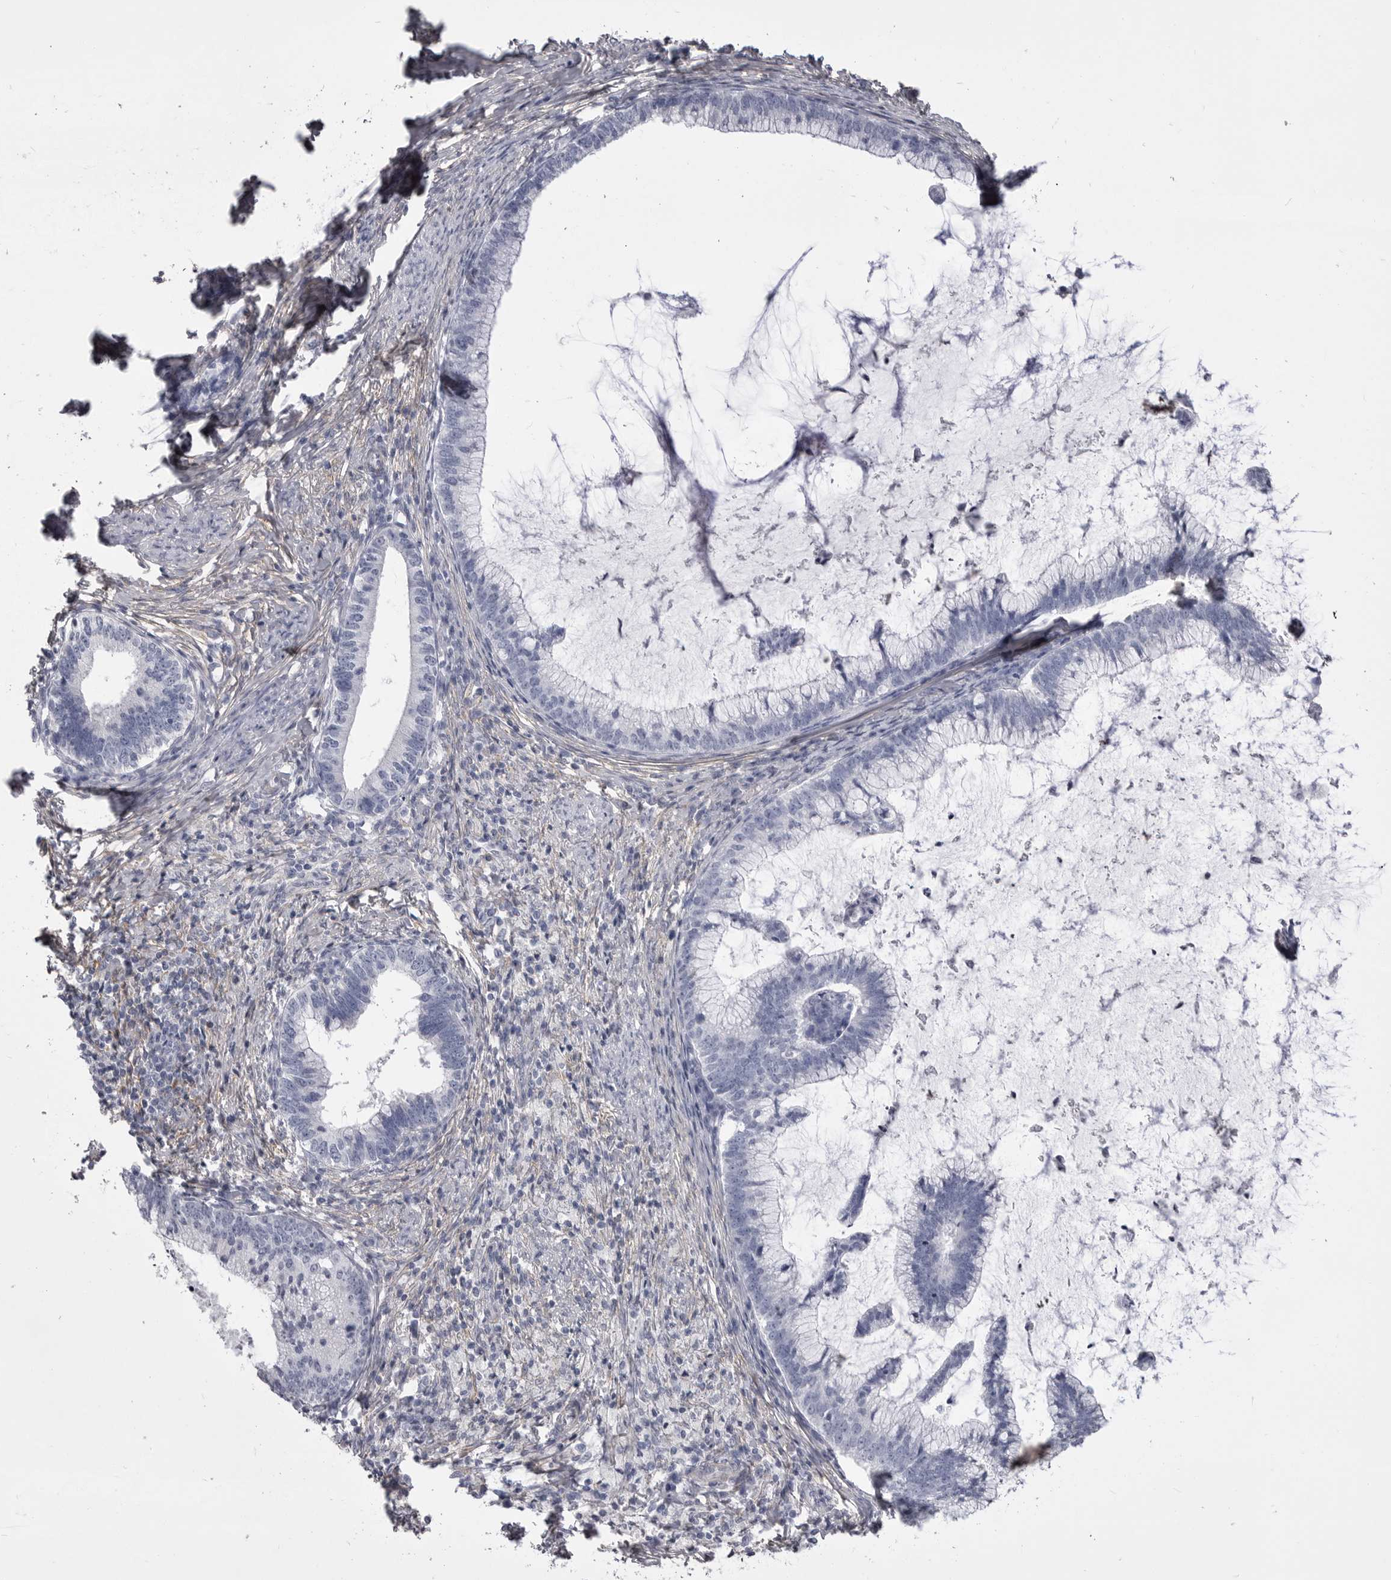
{"staining": {"intensity": "negative", "quantity": "none", "location": "none"}, "tissue": "cervical cancer", "cell_type": "Tumor cells", "image_type": "cancer", "snomed": [{"axis": "morphology", "description": "Adenocarcinoma, NOS"}, {"axis": "topography", "description": "Cervix"}], "caption": "The histopathology image displays no significant staining in tumor cells of adenocarcinoma (cervical).", "gene": "ANK2", "patient": {"sex": "female", "age": 36}}